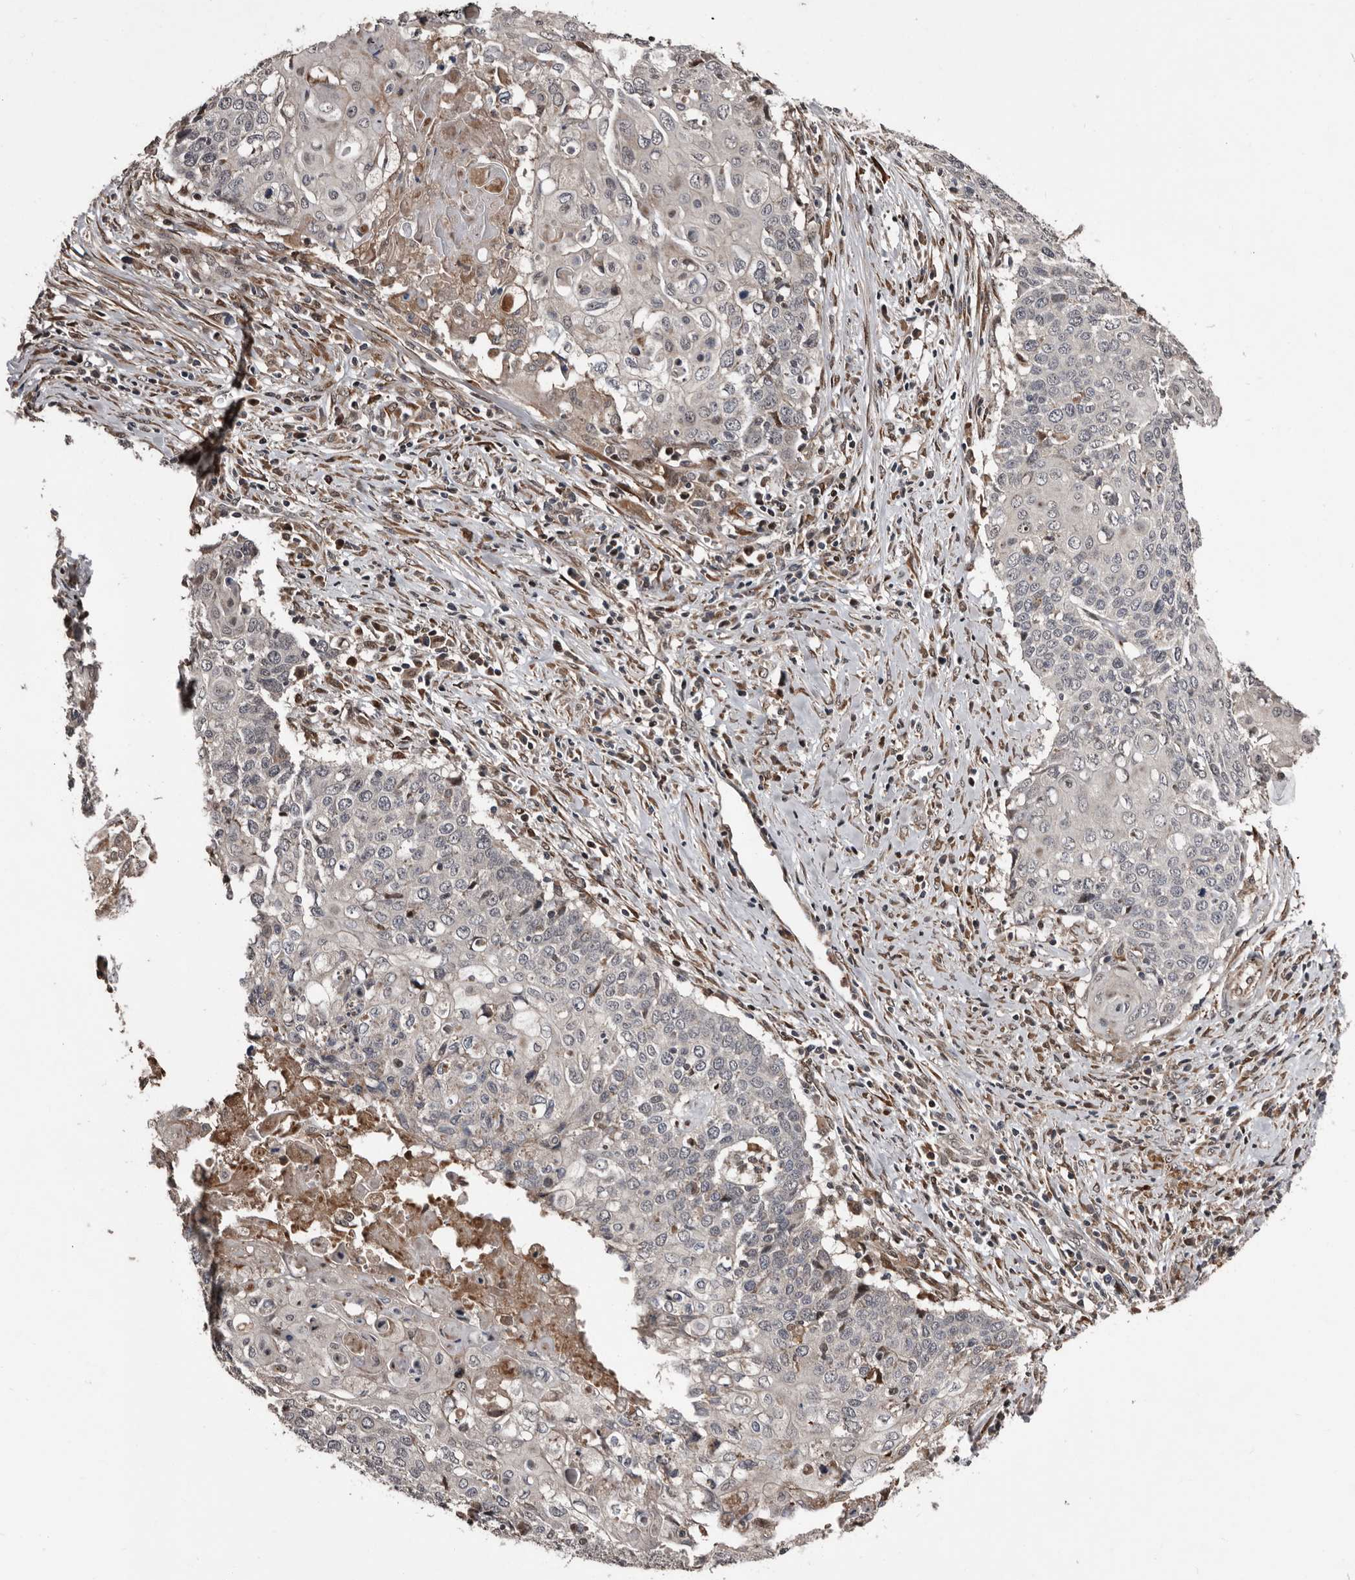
{"staining": {"intensity": "negative", "quantity": "none", "location": "none"}, "tissue": "cervical cancer", "cell_type": "Tumor cells", "image_type": "cancer", "snomed": [{"axis": "morphology", "description": "Squamous cell carcinoma, NOS"}, {"axis": "topography", "description": "Cervix"}], "caption": "This micrograph is of cervical cancer stained with immunohistochemistry (IHC) to label a protein in brown with the nuclei are counter-stained blue. There is no positivity in tumor cells.", "gene": "SERTAD4", "patient": {"sex": "female", "age": 39}}